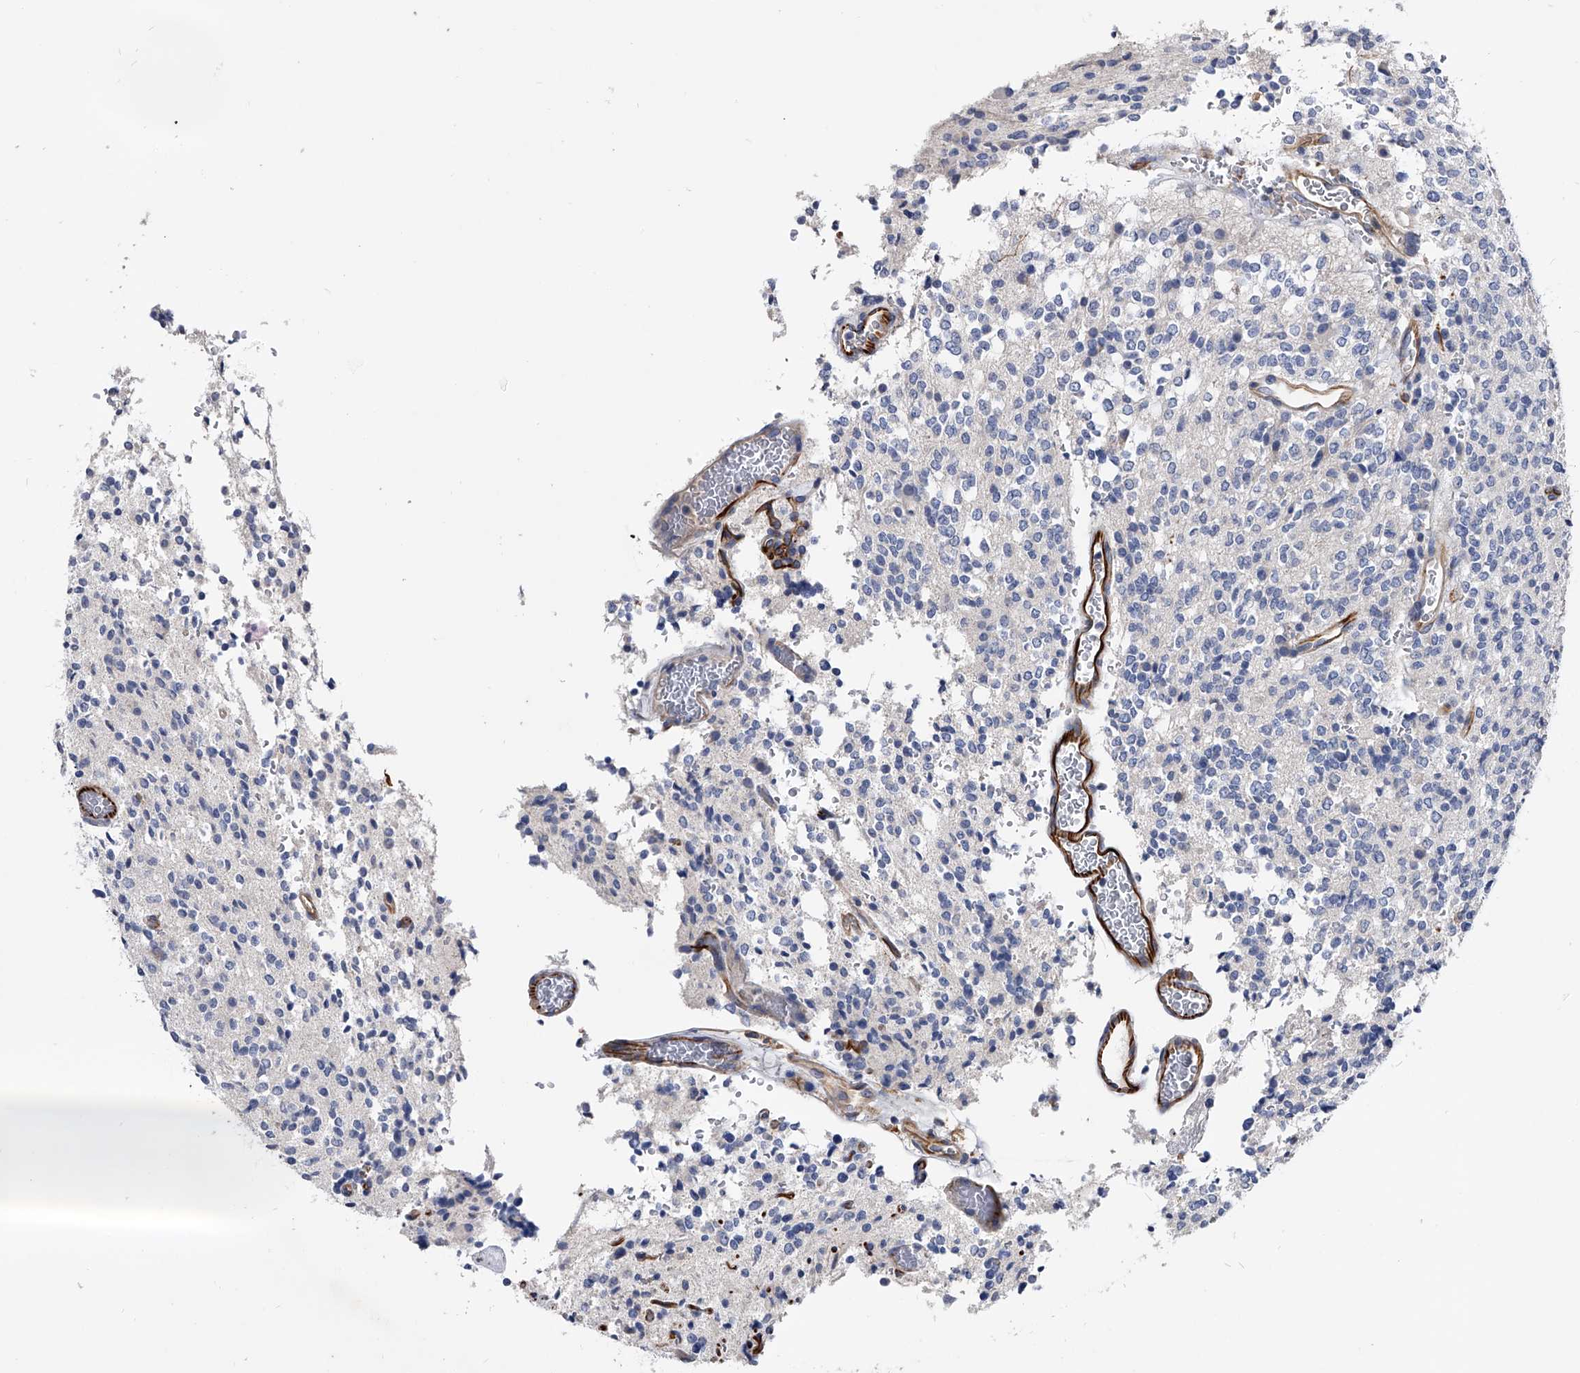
{"staining": {"intensity": "negative", "quantity": "none", "location": "none"}, "tissue": "glioma", "cell_type": "Tumor cells", "image_type": "cancer", "snomed": [{"axis": "morphology", "description": "Glioma, malignant, High grade"}, {"axis": "topography", "description": "Brain"}], "caption": "Protein analysis of malignant glioma (high-grade) demonstrates no significant positivity in tumor cells. (IHC, brightfield microscopy, high magnification).", "gene": "EFCAB7", "patient": {"sex": "male", "age": 34}}